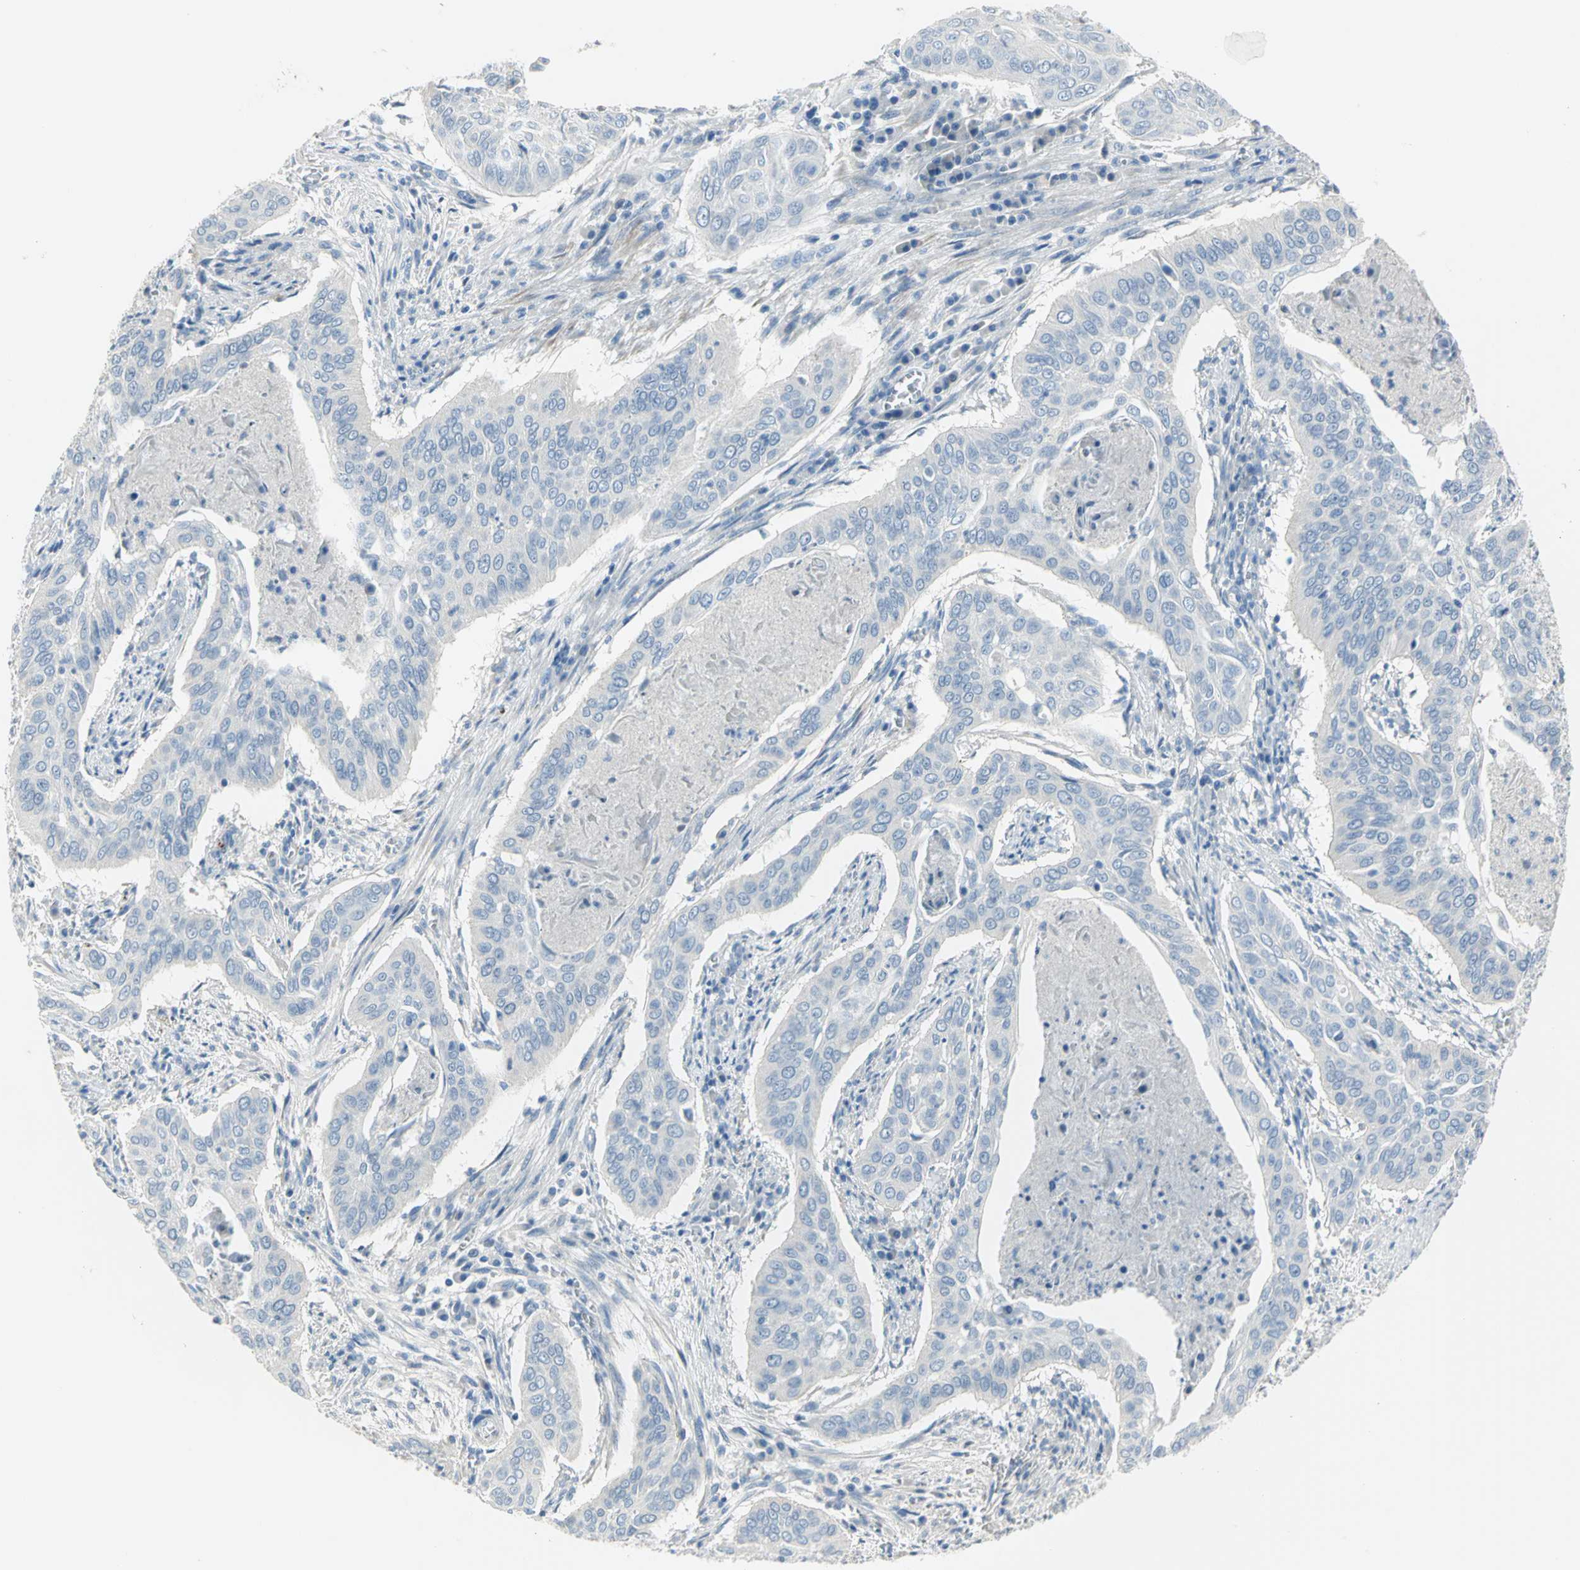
{"staining": {"intensity": "negative", "quantity": "none", "location": "none"}, "tissue": "cervical cancer", "cell_type": "Tumor cells", "image_type": "cancer", "snomed": [{"axis": "morphology", "description": "Squamous cell carcinoma, NOS"}, {"axis": "topography", "description": "Cervix"}], "caption": "The immunohistochemistry micrograph has no significant staining in tumor cells of squamous cell carcinoma (cervical) tissue.", "gene": "ALOX15", "patient": {"sex": "female", "age": 39}}